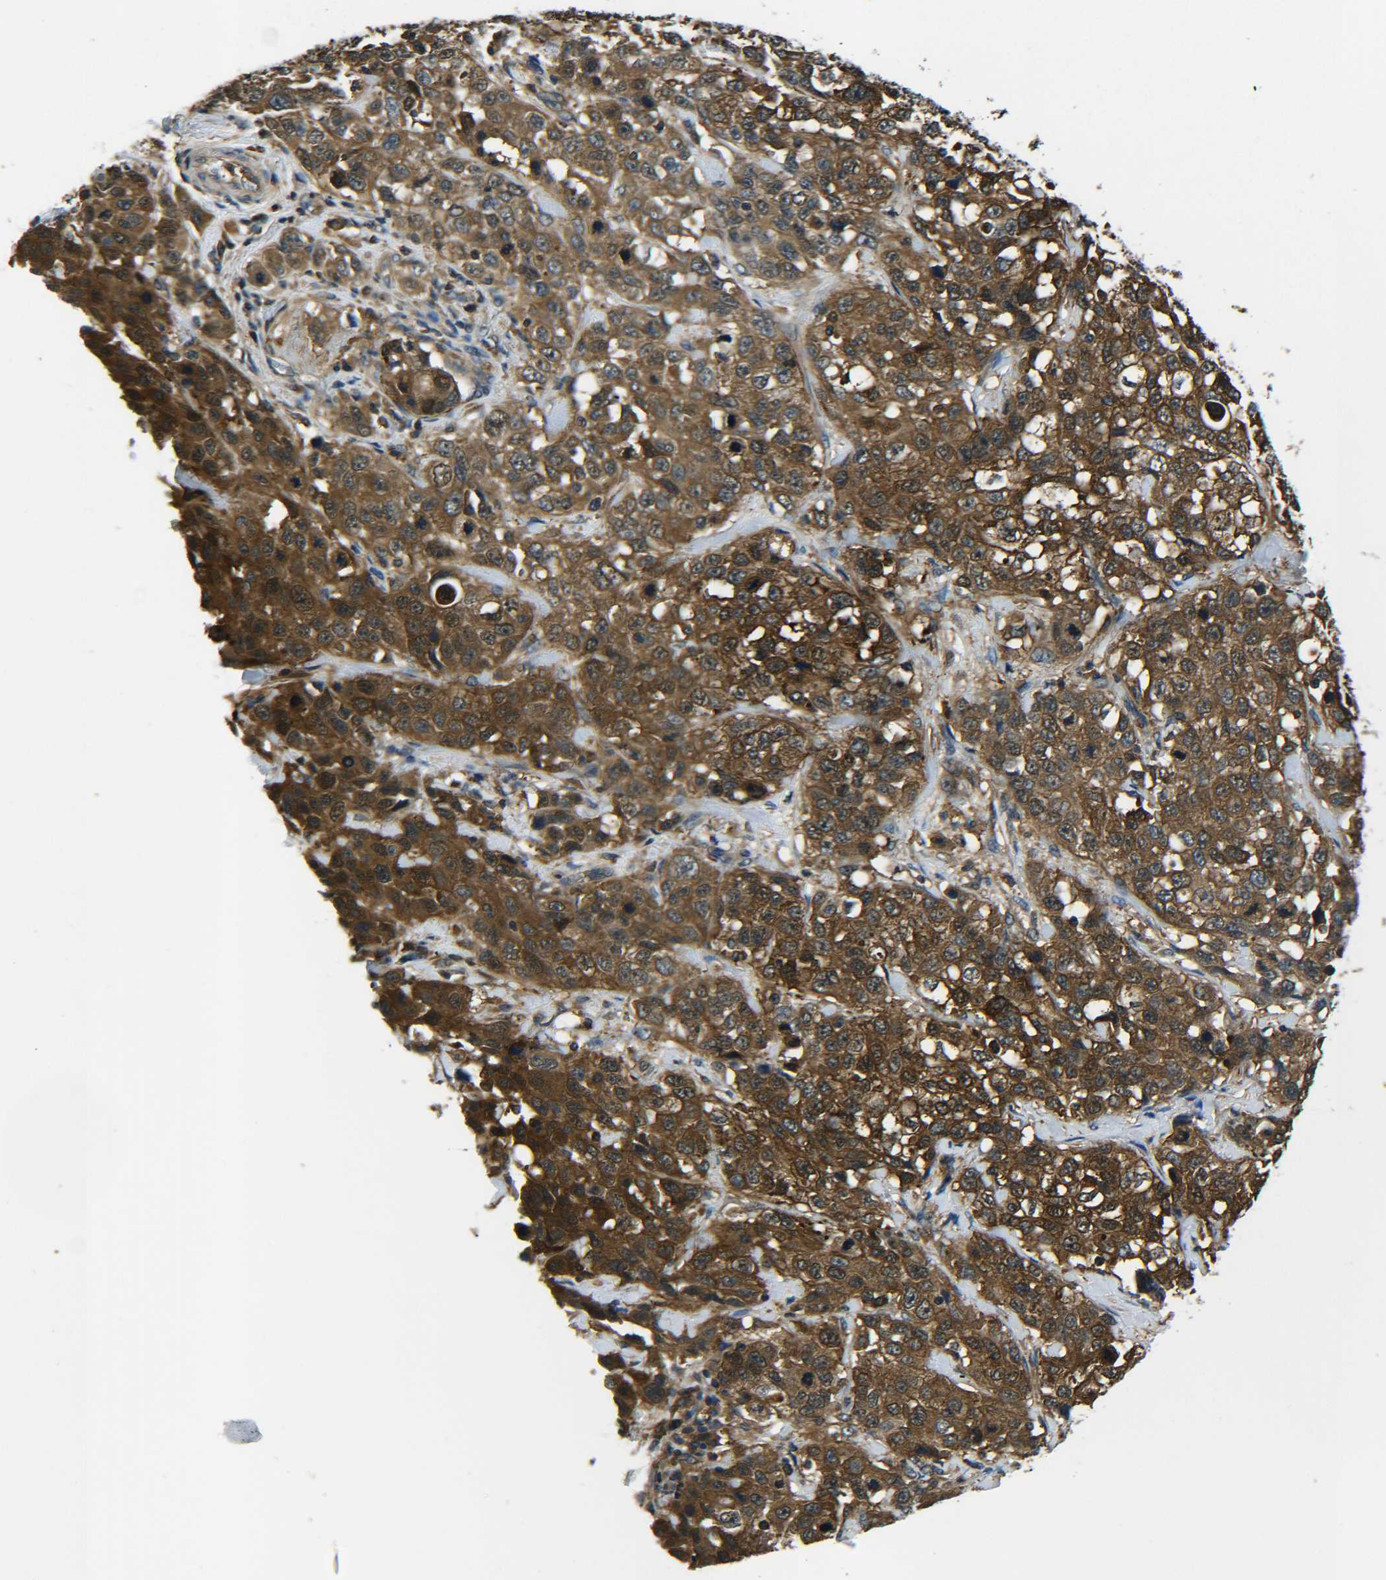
{"staining": {"intensity": "strong", "quantity": ">75%", "location": "cytoplasmic/membranous"}, "tissue": "stomach cancer", "cell_type": "Tumor cells", "image_type": "cancer", "snomed": [{"axis": "morphology", "description": "Normal tissue, NOS"}, {"axis": "morphology", "description": "Adenocarcinoma, NOS"}, {"axis": "topography", "description": "Stomach"}], "caption": "A brown stain highlights strong cytoplasmic/membranous staining of a protein in human stomach cancer (adenocarcinoma) tumor cells. (Brightfield microscopy of DAB IHC at high magnification).", "gene": "PREB", "patient": {"sex": "male", "age": 48}}